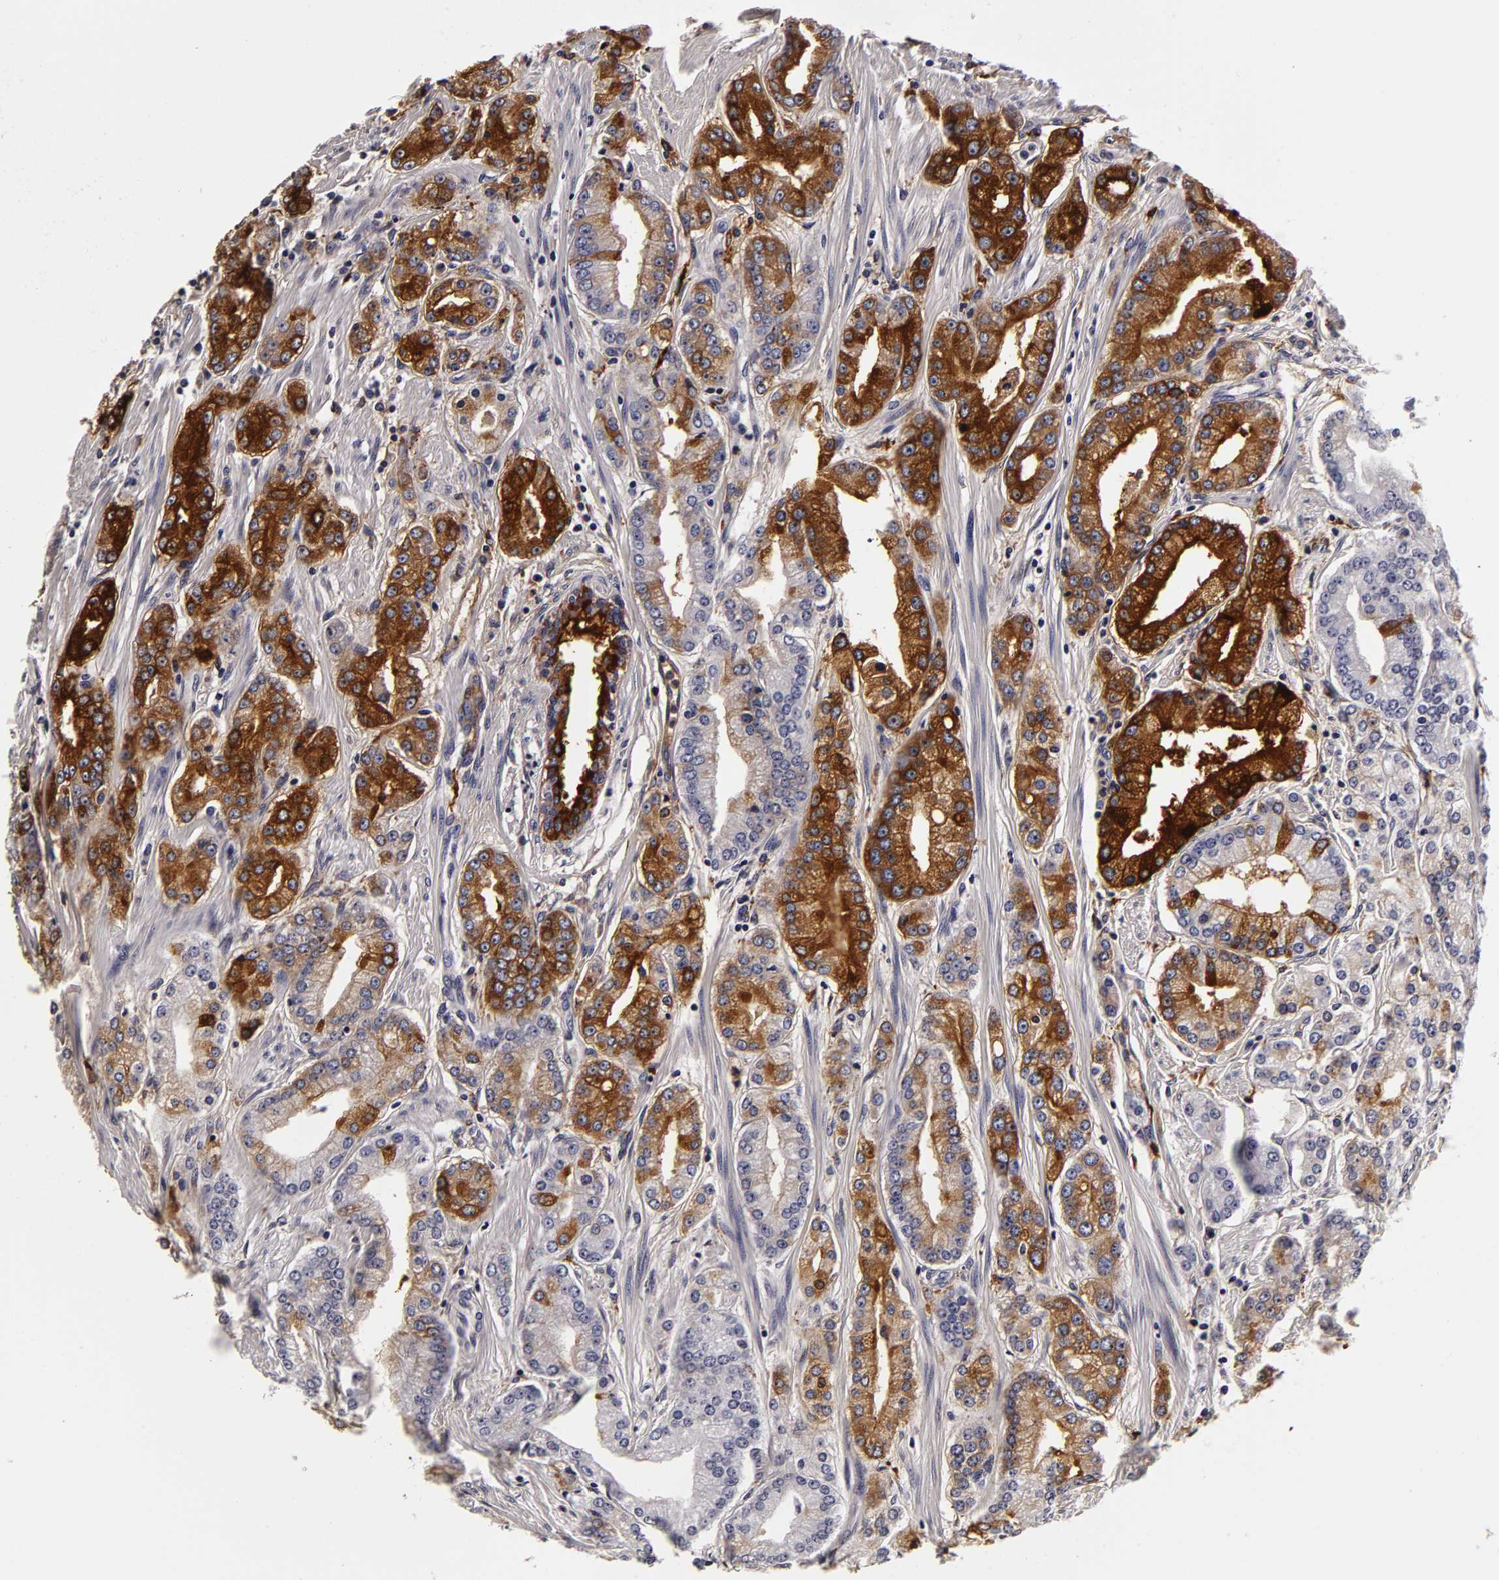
{"staining": {"intensity": "moderate", "quantity": ">75%", "location": "cytoplasmic/membranous"}, "tissue": "prostate cancer", "cell_type": "Tumor cells", "image_type": "cancer", "snomed": [{"axis": "morphology", "description": "Adenocarcinoma, Medium grade"}, {"axis": "topography", "description": "Prostate"}], "caption": "Tumor cells reveal medium levels of moderate cytoplasmic/membranous expression in about >75% of cells in prostate cancer (medium-grade adenocarcinoma).", "gene": "LGALS3BP", "patient": {"sex": "male", "age": 72}}